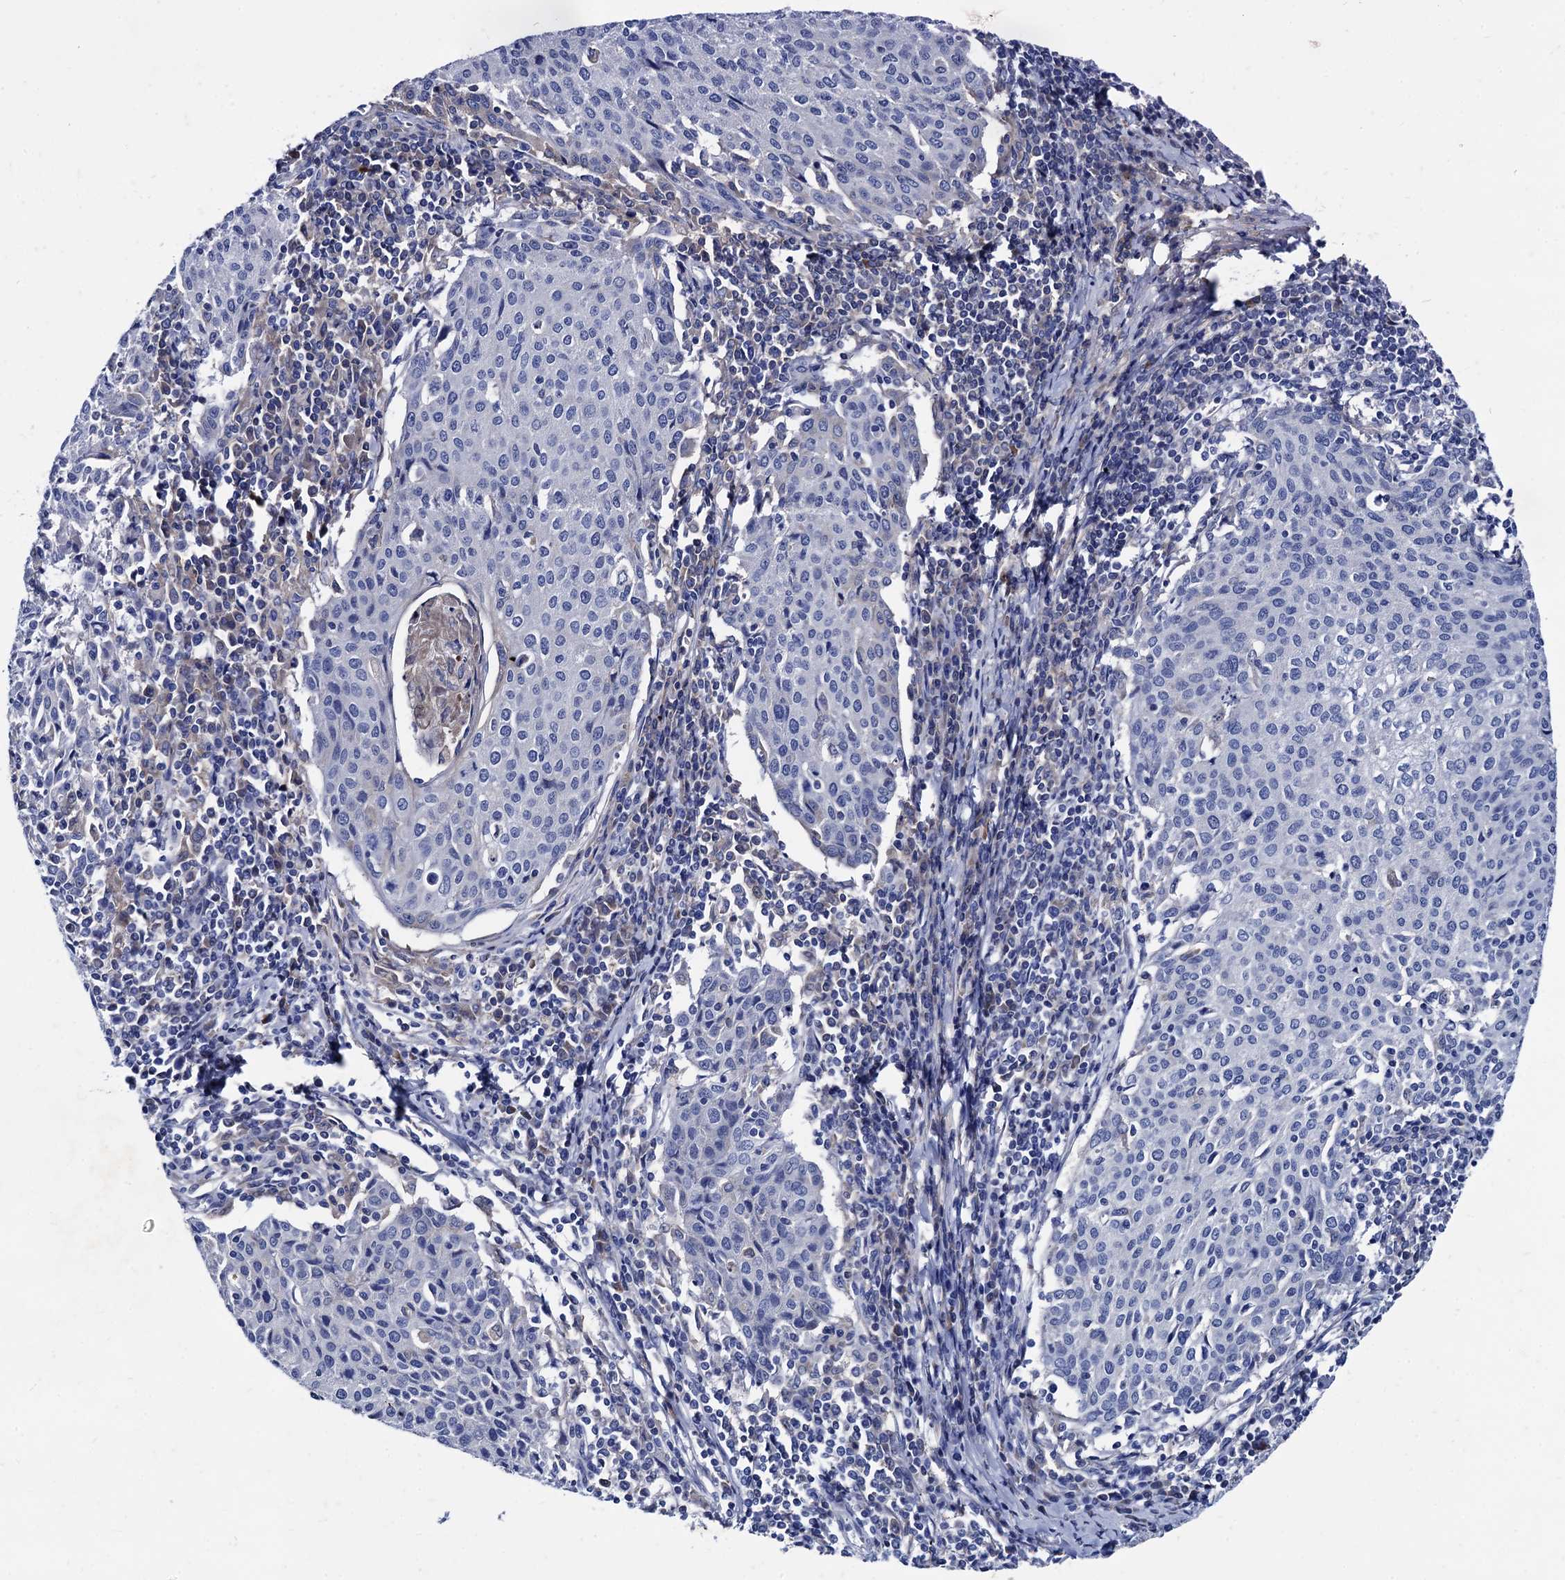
{"staining": {"intensity": "negative", "quantity": "none", "location": "none"}, "tissue": "cervical cancer", "cell_type": "Tumor cells", "image_type": "cancer", "snomed": [{"axis": "morphology", "description": "Squamous cell carcinoma, NOS"}, {"axis": "topography", "description": "Cervix"}], "caption": "An IHC histopathology image of cervical squamous cell carcinoma is shown. There is no staining in tumor cells of cervical squamous cell carcinoma. Brightfield microscopy of IHC stained with DAB (brown) and hematoxylin (blue), captured at high magnification.", "gene": "TMEM72", "patient": {"sex": "female", "age": 38}}